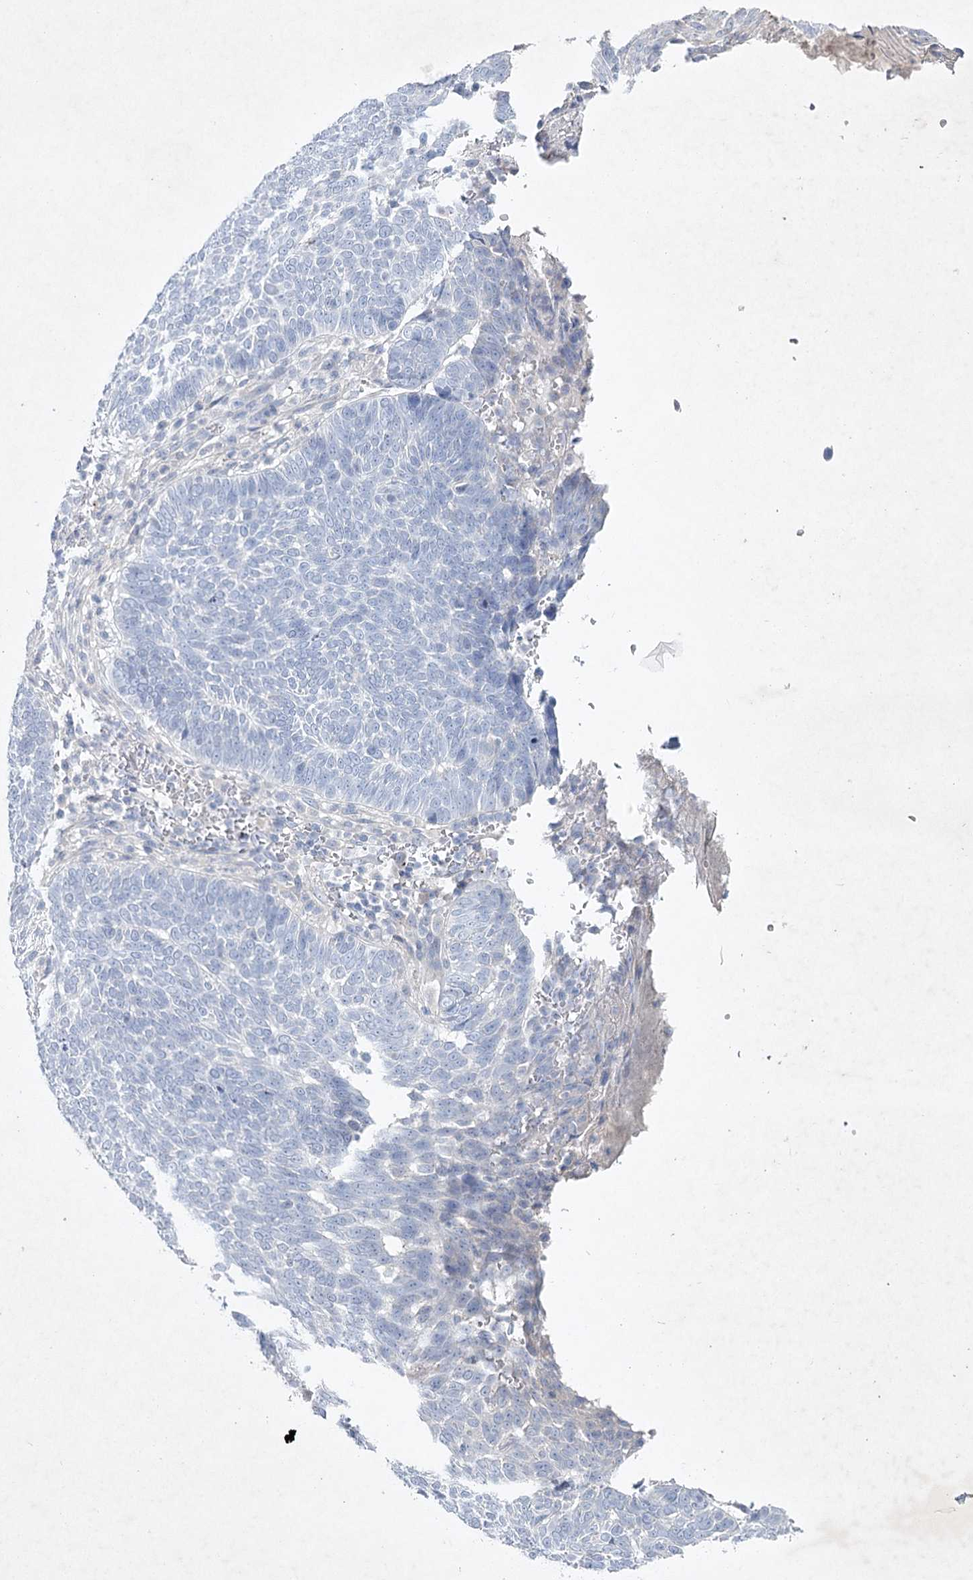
{"staining": {"intensity": "negative", "quantity": "none", "location": "none"}, "tissue": "skin cancer", "cell_type": "Tumor cells", "image_type": "cancer", "snomed": [{"axis": "morphology", "description": "Normal tissue, NOS"}, {"axis": "morphology", "description": "Basal cell carcinoma"}, {"axis": "topography", "description": "Skin"}], "caption": "DAB (3,3'-diaminobenzidine) immunohistochemical staining of human skin cancer (basal cell carcinoma) displays no significant positivity in tumor cells.", "gene": "MAP3K13", "patient": {"sex": "male", "age": 64}}